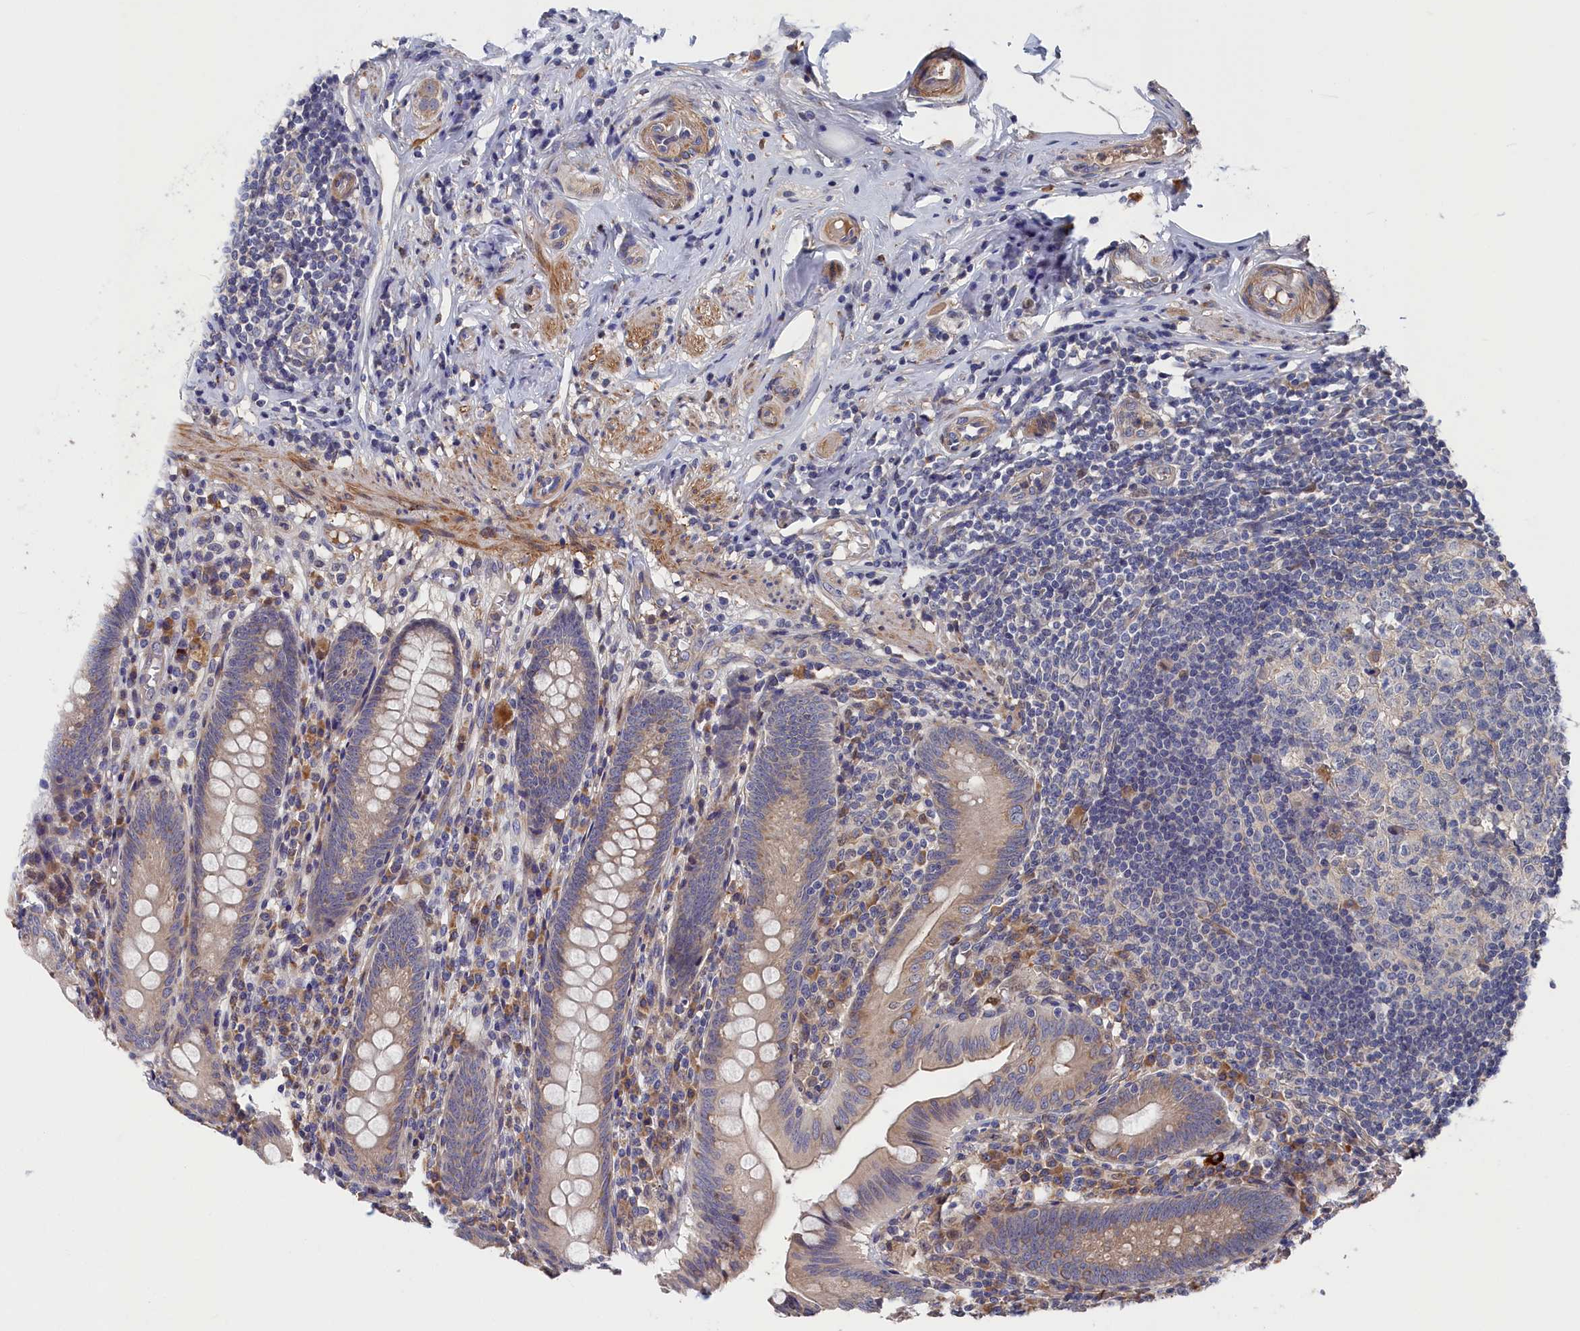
{"staining": {"intensity": "weak", "quantity": ">75%", "location": "cytoplasmic/membranous"}, "tissue": "appendix", "cell_type": "Glandular cells", "image_type": "normal", "snomed": [{"axis": "morphology", "description": "Normal tissue, NOS"}, {"axis": "topography", "description": "Appendix"}], "caption": "A brown stain shows weak cytoplasmic/membranous positivity of a protein in glandular cells of normal human appendix. (brown staining indicates protein expression, while blue staining denotes nuclei).", "gene": "CYB5D2", "patient": {"sex": "male", "age": 55}}